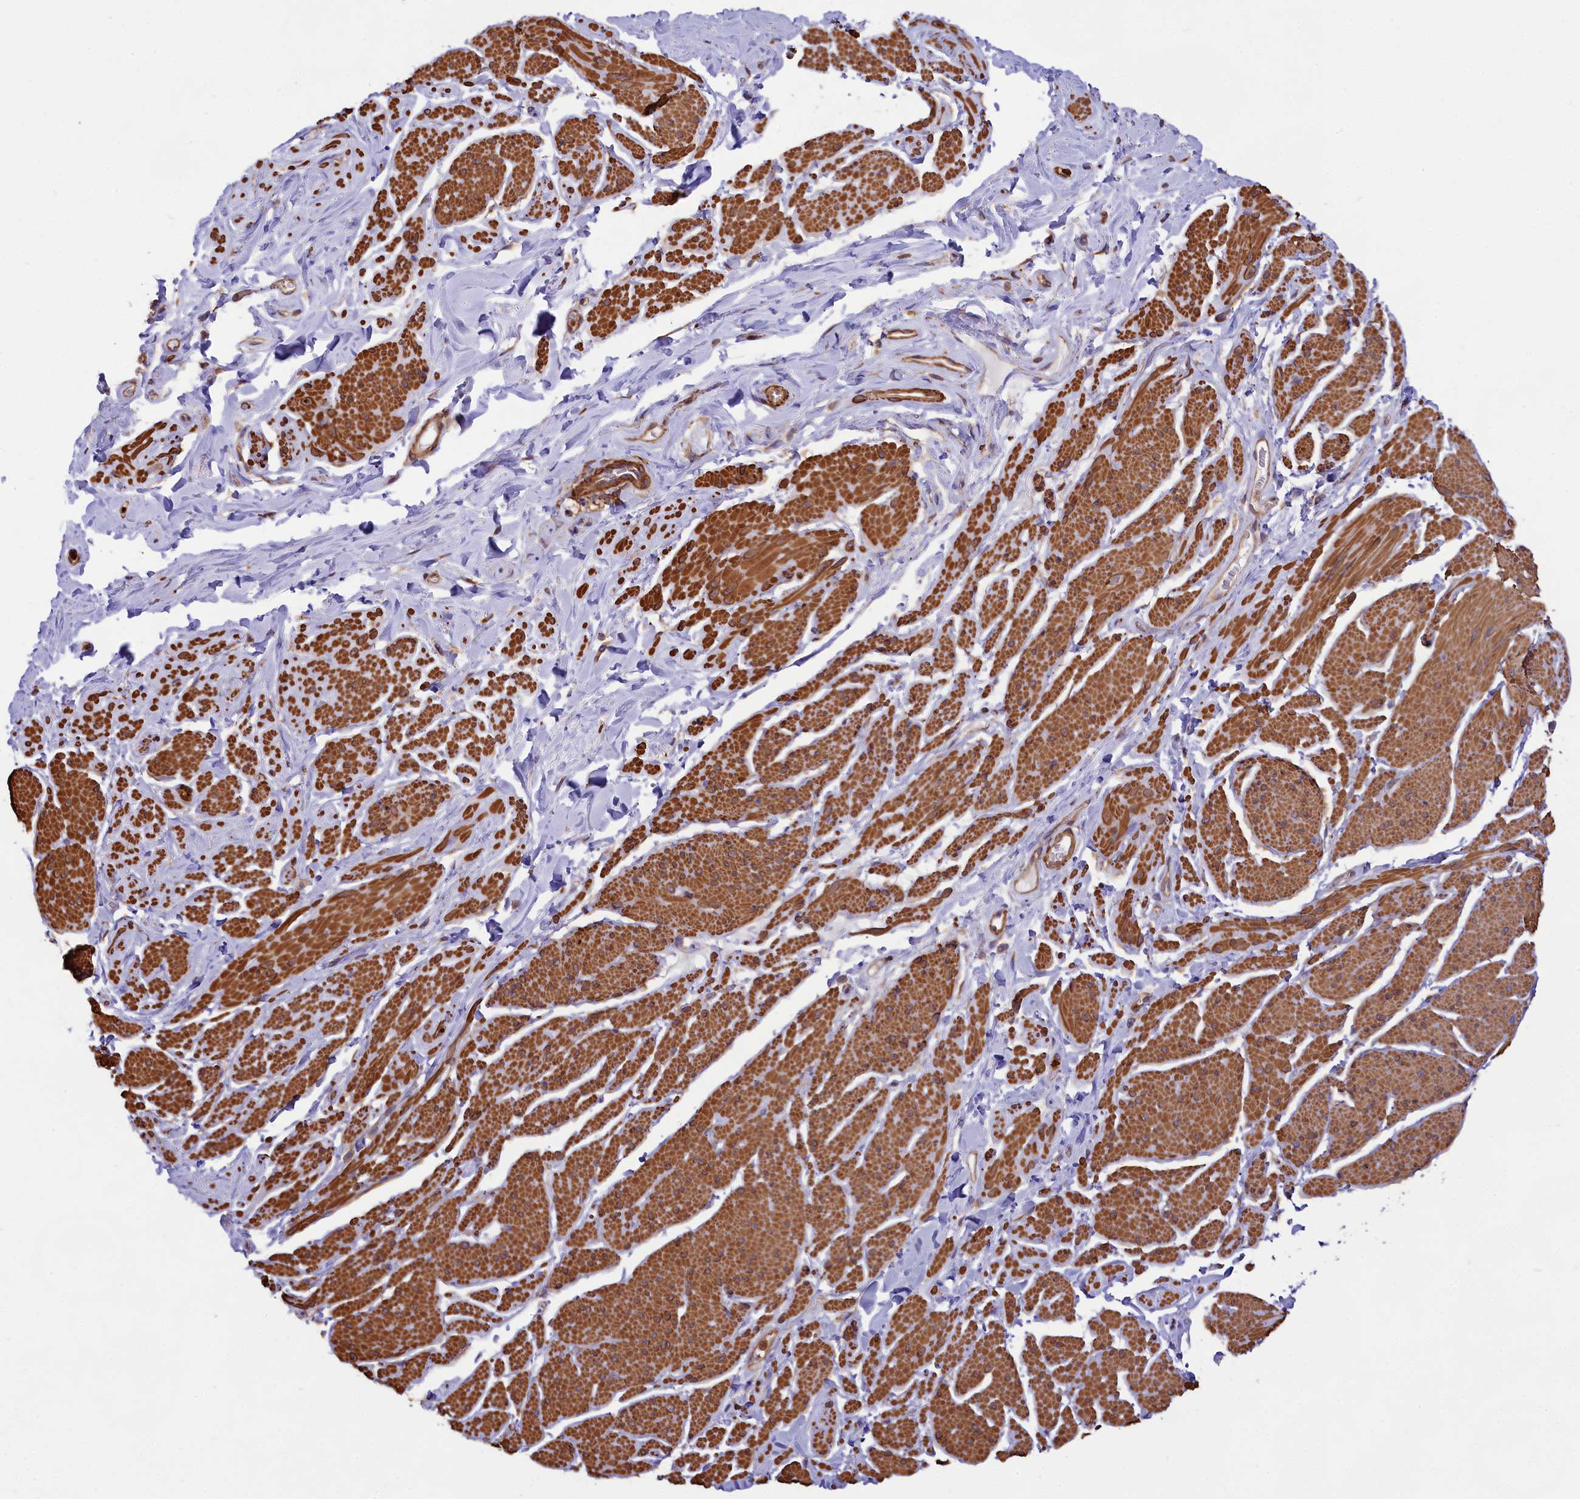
{"staining": {"intensity": "moderate", "quantity": ">75%", "location": "cytoplasmic/membranous"}, "tissue": "smooth muscle", "cell_type": "Smooth muscle cells", "image_type": "normal", "snomed": [{"axis": "morphology", "description": "Normal tissue, NOS"}, {"axis": "topography", "description": "Smooth muscle"}, {"axis": "topography", "description": "Peripheral nerve tissue"}], "caption": "Protein staining of unremarkable smooth muscle reveals moderate cytoplasmic/membranous staining in approximately >75% of smooth muscle cells. The staining was performed using DAB (3,3'-diaminobenzidine), with brown indicating positive protein expression. Nuclei are stained blue with hematoxylin.", "gene": "GYS1", "patient": {"sex": "male", "age": 69}}